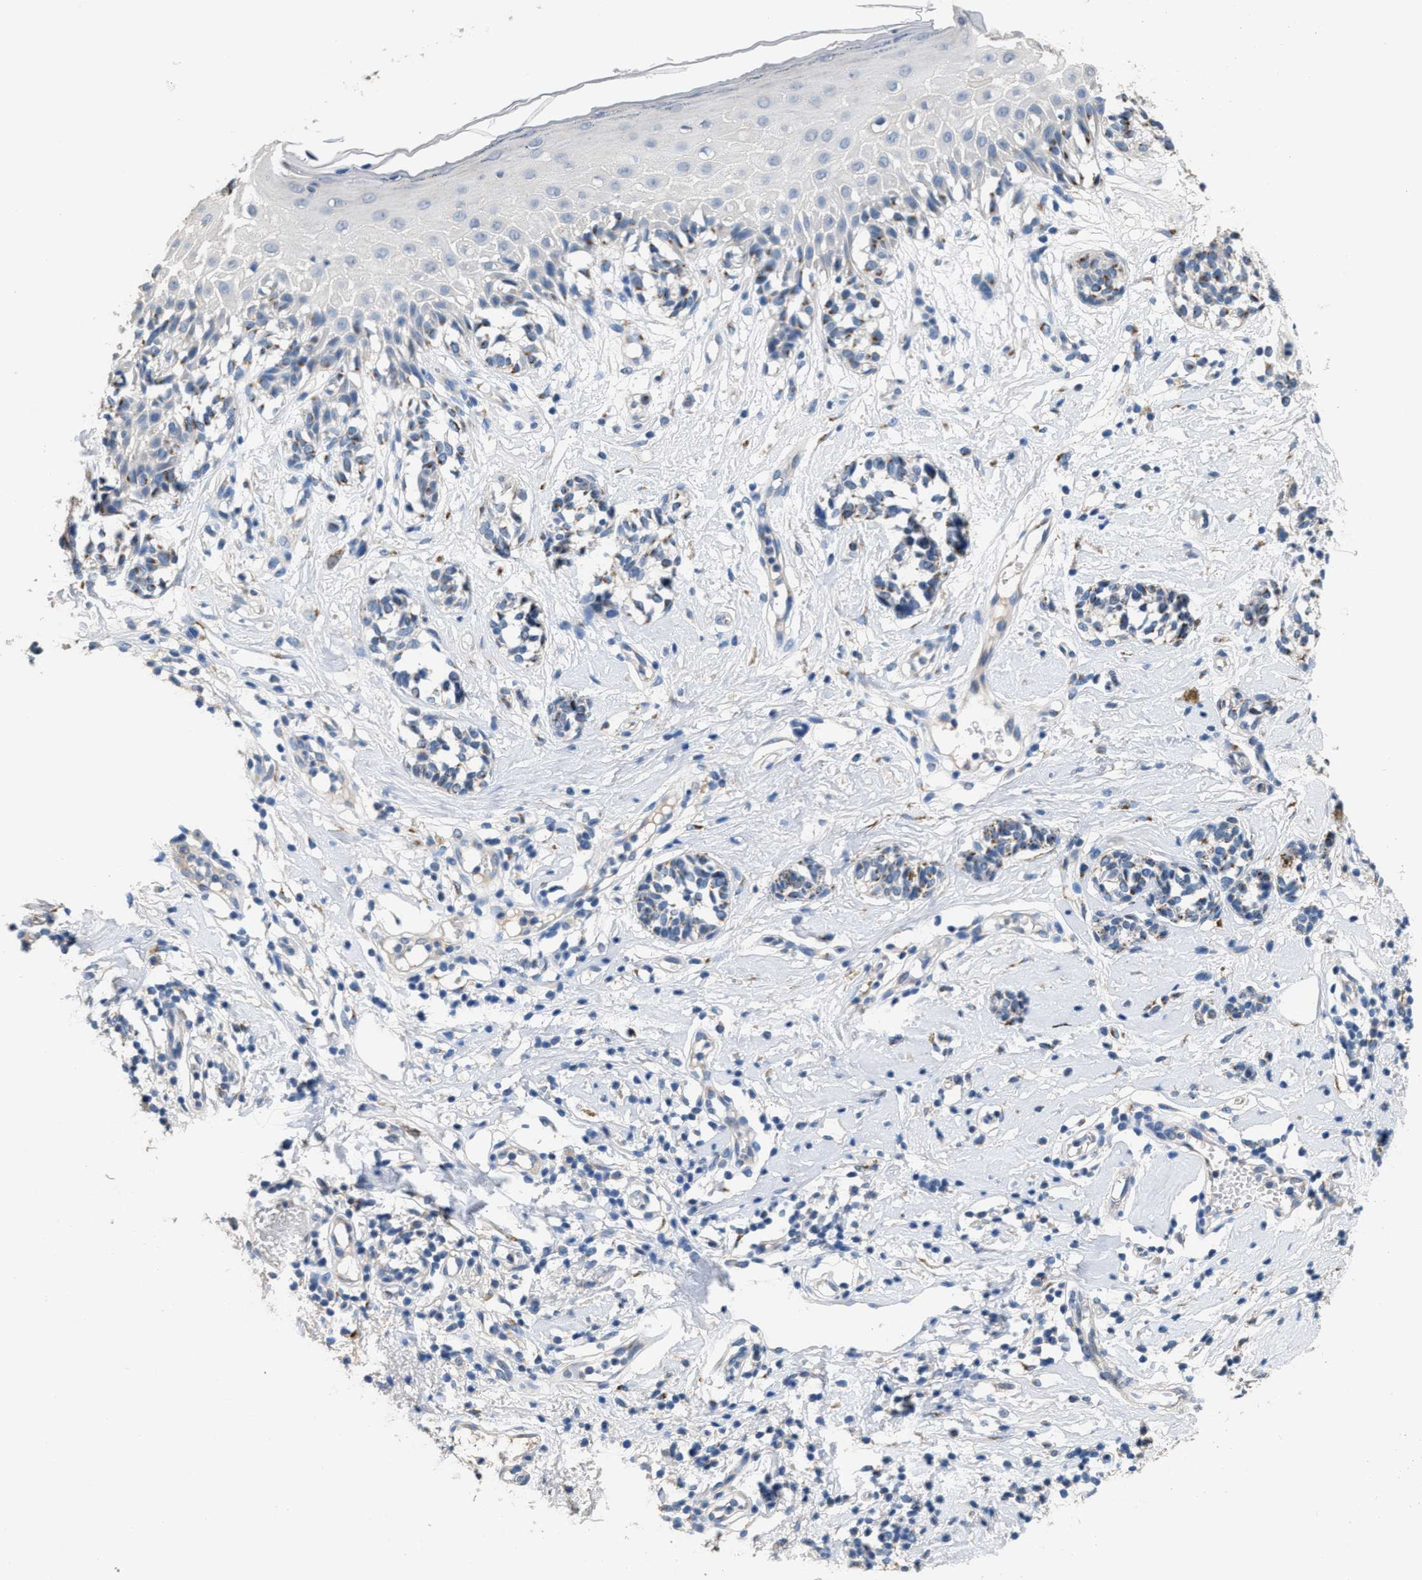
{"staining": {"intensity": "weak", "quantity": "25%-75%", "location": "cytoplasmic/membranous"}, "tissue": "melanoma", "cell_type": "Tumor cells", "image_type": "cancer", "snomed": [{"axis": "morphology", "description": "Malignant melanoma, NOS"}, {"axis": "topography", "description": "Skin"}], "caption": "Immunohistochemistry (DAB) staining of human malignant melanoma shows weak cytoplasmic/membranous protein staining in approximately 25%-75% of tumor cells.", "gene": "GOLM1", "patient": {"sex": "male", "age": 64}}